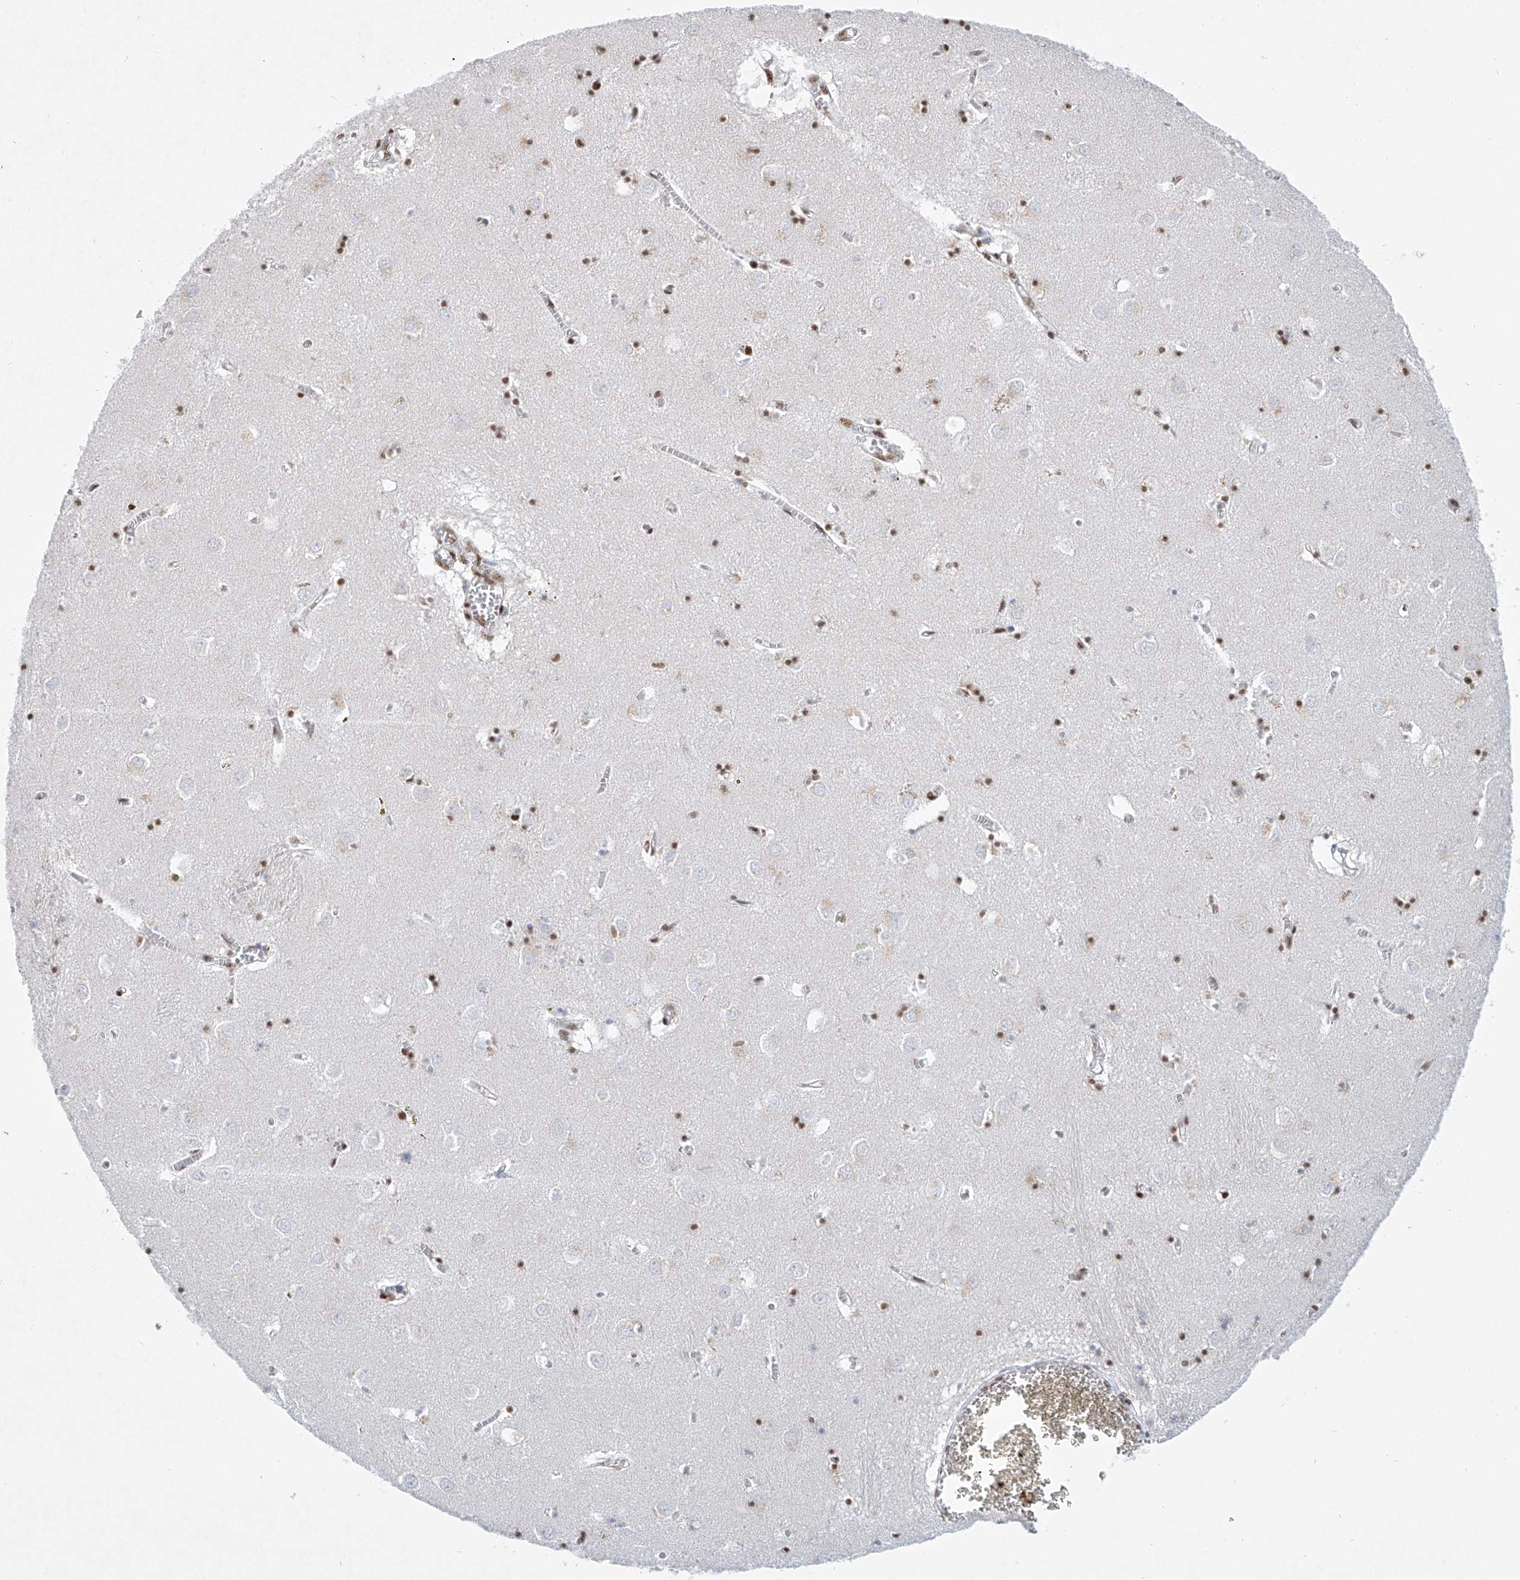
{"staining": {"intensity": "strong", "quantity": ">75%", "location": "nuclear"}, "tissue": "caudate", "cell_type": "Glial cells", "image_type": "normal", "snomed": [{"axis": "morphology", "description": "Normal tissue, NOS"}, {"axis": "topography", "description": "Lateral ventricle wall"}], "caption": "Protein expression analysis of unremarkable human caudate reveals strong nuclear expression in approximately >75% of glial cells. Using DAB (3,3'-diaminobenzidine) (brown) and hematoxylin (blue) stains, captured at high magnification using brightfield microscopy.", "gene": "TAF4", "patient": {"sex": "male", "age": 70}}